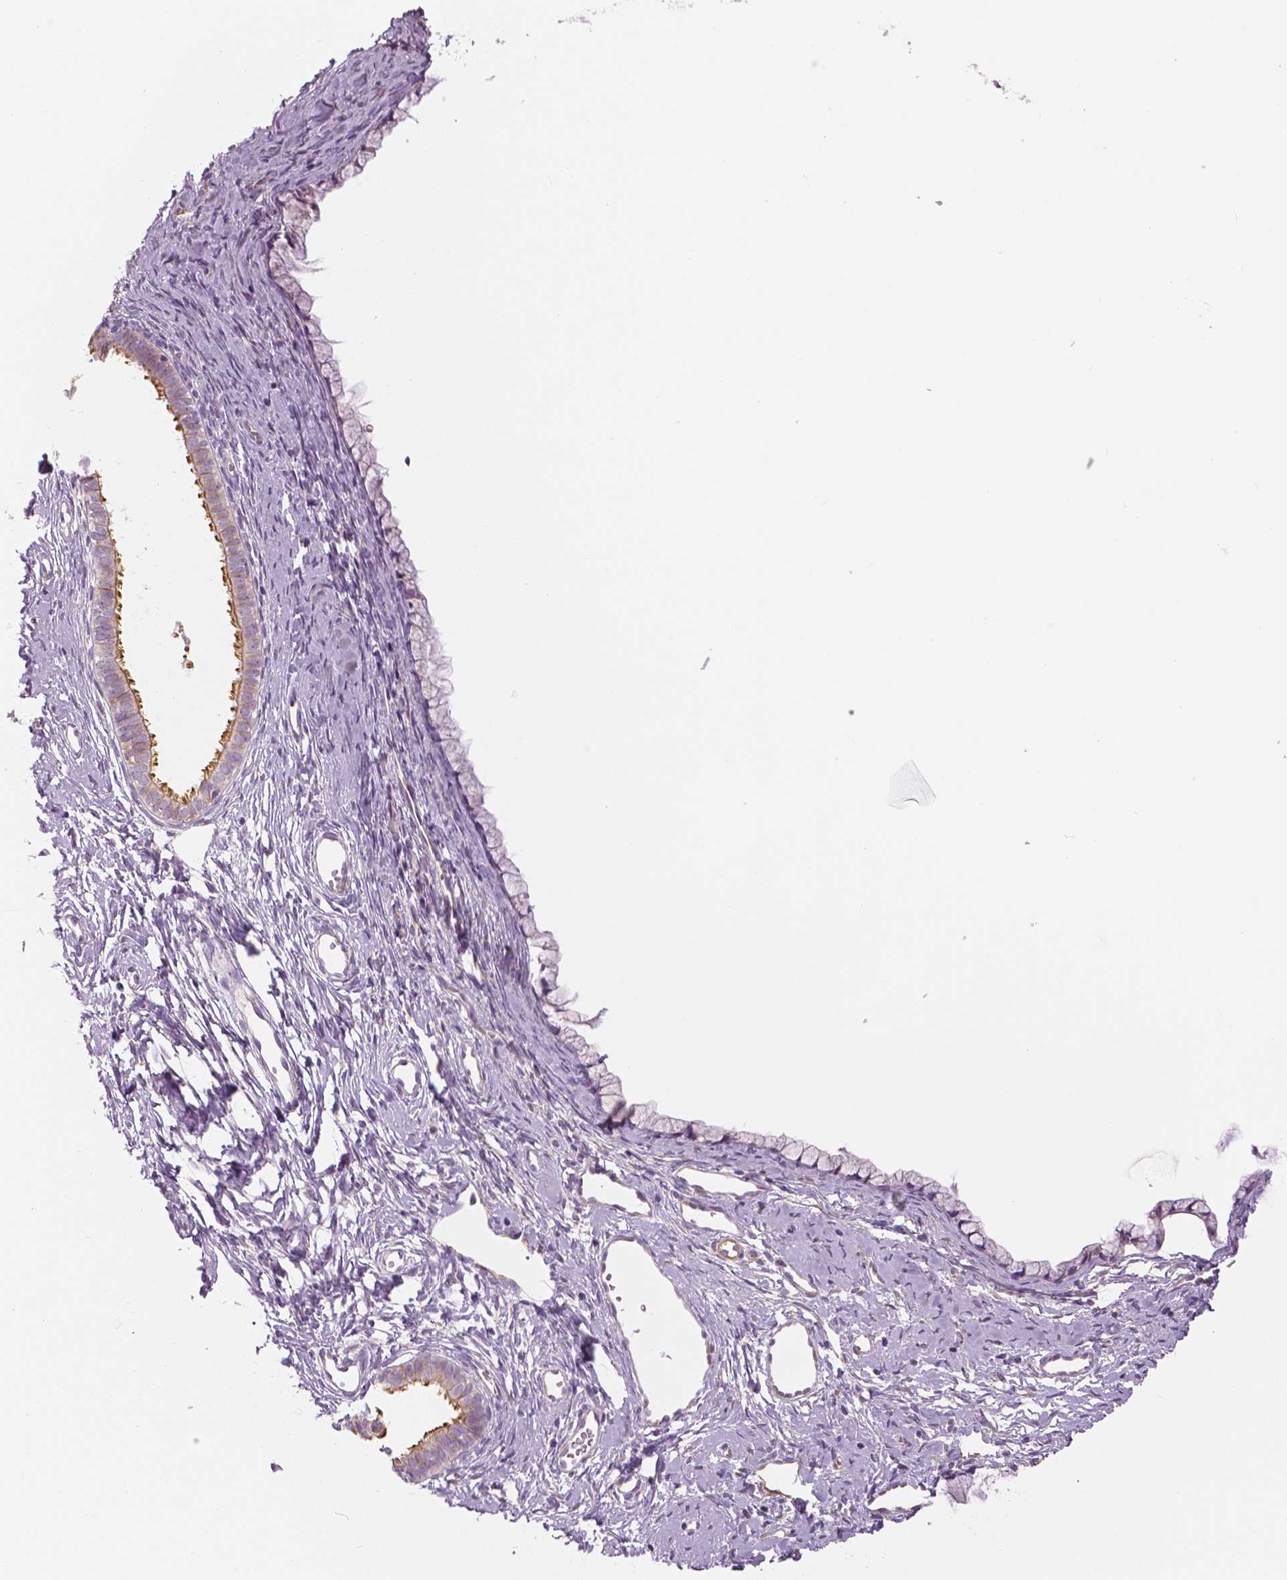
{"staining": {"intensity": "moderate", "quantity": "<25%", "location": "cytoplasmic/membranous"}, "tissue": "cervix", "cell_type": "Glandular cells", "image_type": "normal", "snomed": [{"axis": "morphology", "description": "Normal tissue, NOS"}, {"axis": "topography", "description": "Cervix"}], "caption": "Cervix was stained to show a protein in brown. There is low levels of moderate cytoplasmic/membranous positivity in about <25% of glandular cells. The protein is shown in brown color, while the nuclei are stained blue.", "gene": "SLC24A1", "patient": {"sex": "female", "age": 40}}